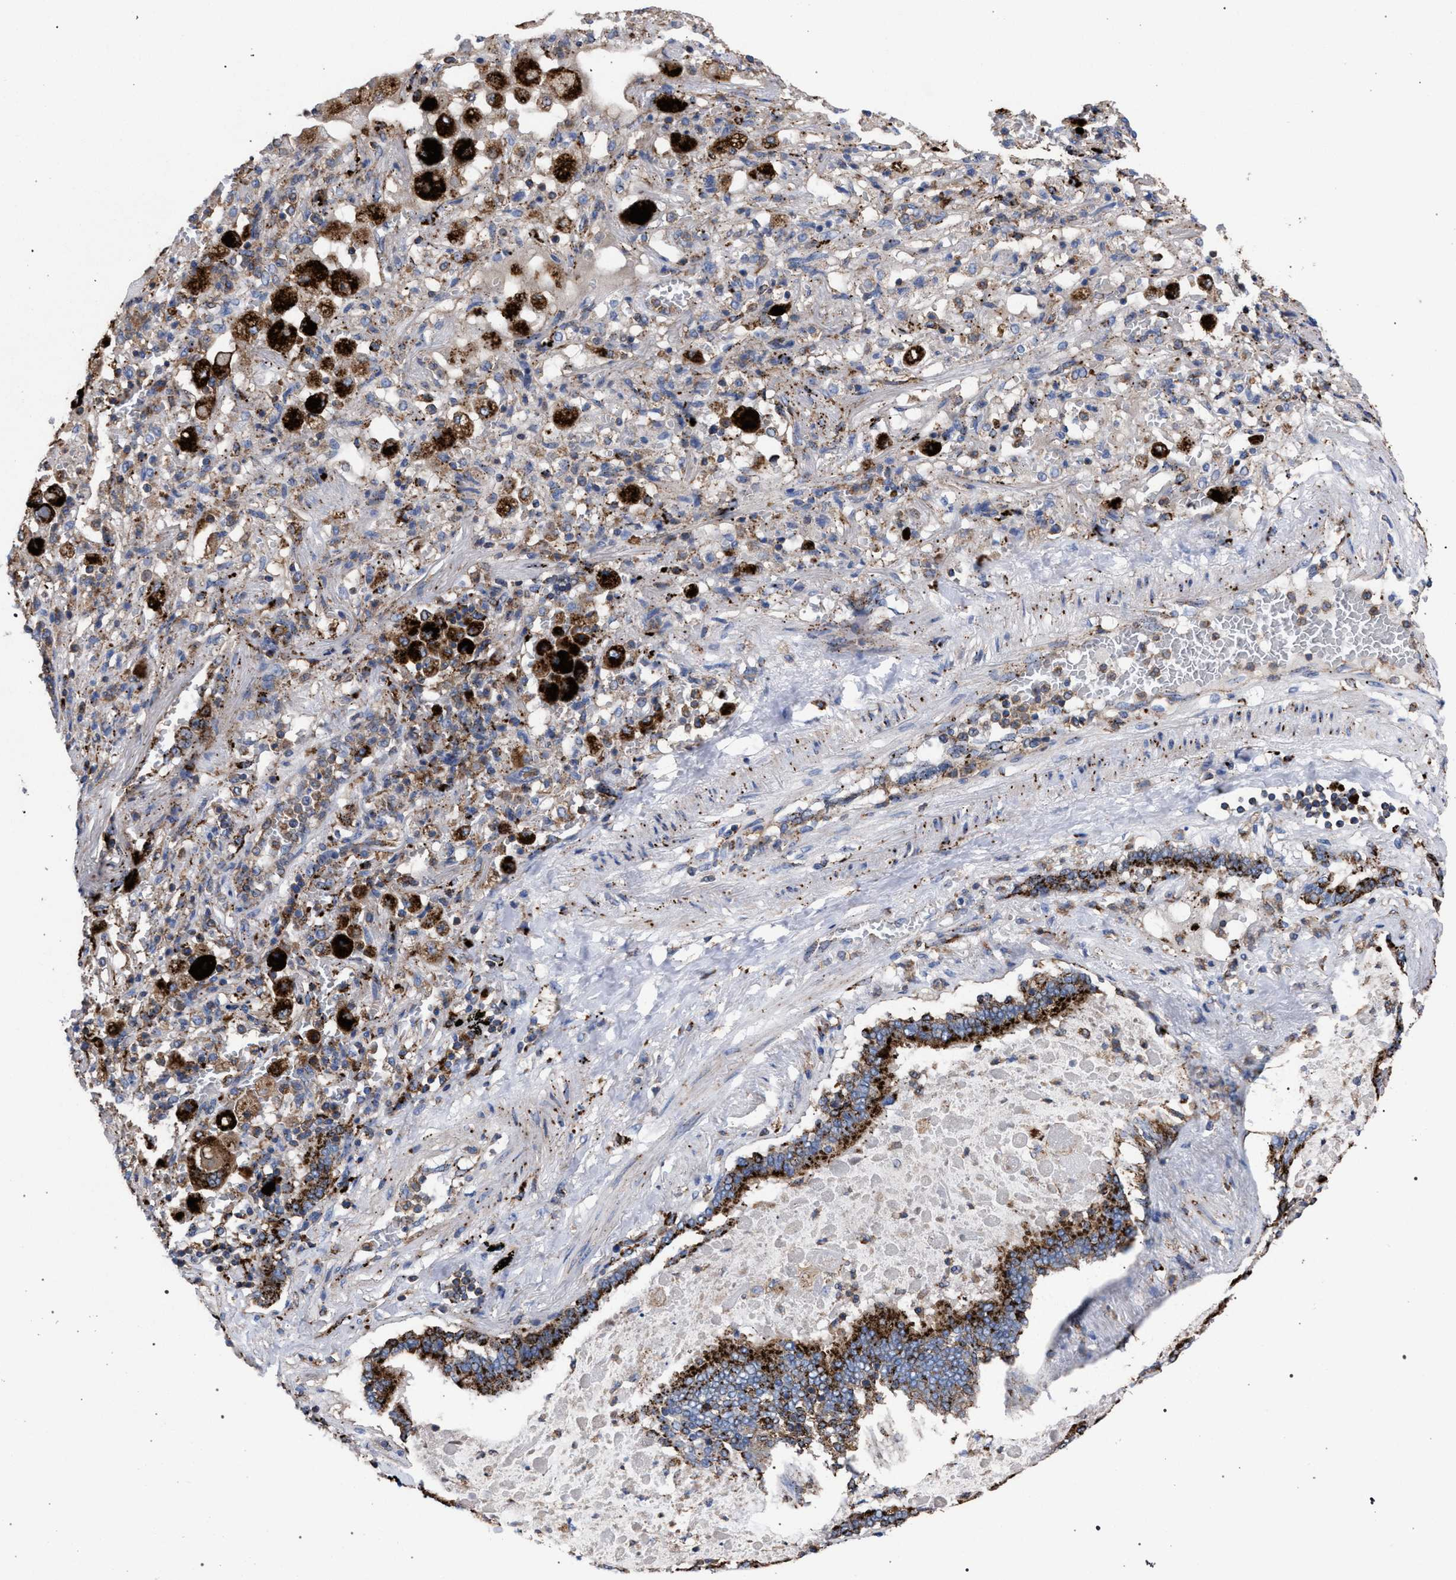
{"staining": {"intensity": "strong", "quantity": ">75%", "location": "cytoplasmic/membranous"}, "tissue": "lung cancer", "cell_type": "Tumor cells", "image_type": "cancer", "snomed": [{"axis": "morphology", "description": "Squamous cell carcinoma, NOS"}, {"axis": "topography", "description": "Lung"}], "caption": "Lung cancer tissue reveals strong cytoplasmic/membranous positivity in approximately >75% of tumor cells", "gene": "PPT1", "patient": {"sex": "male", "age": 61}}